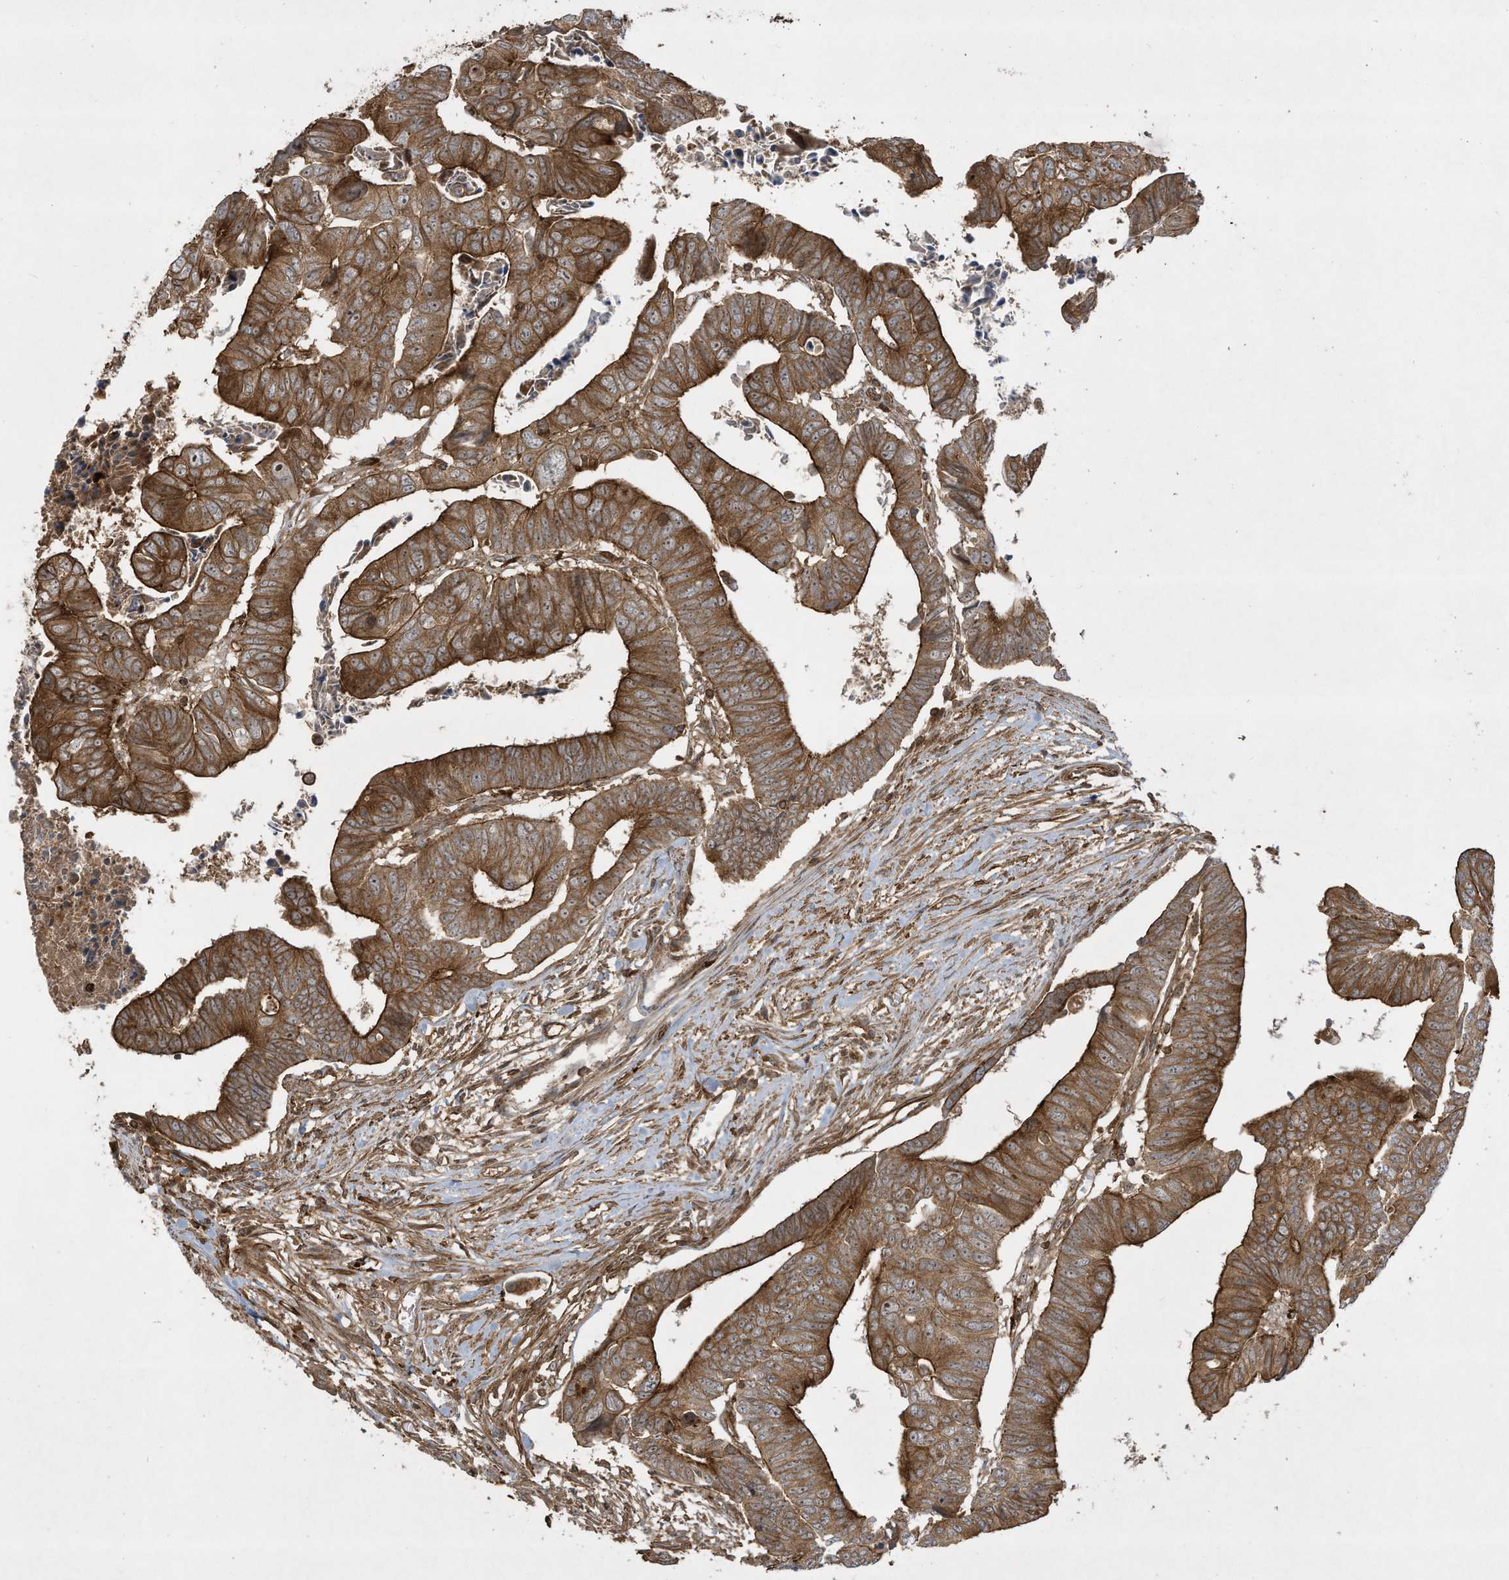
{"staining": {"intensity": "strong", "quantity": ">75%", "location": "cytoplasmic/membranous"}, "tissue": "colorectal cancer", "cell_type": "Tumor cells", "image_type": "cancer", "snomed": [{"axis": "morphology", "description": "Adenocarcinoma, NOS"}, {"axis": "topography", "description": "Rectum"}], "caption": "Colorectal cancer (adenocarcinoma) tissue shows strong cytoplasmic/membranous expression in approximately >75% of tumor cells, visualized by immunohistochemistry. (Brightfield microscopy of DAB IHC at high magnification).", "gene": "DDIT4", "patient": {"sex": "female", "age": 65}}